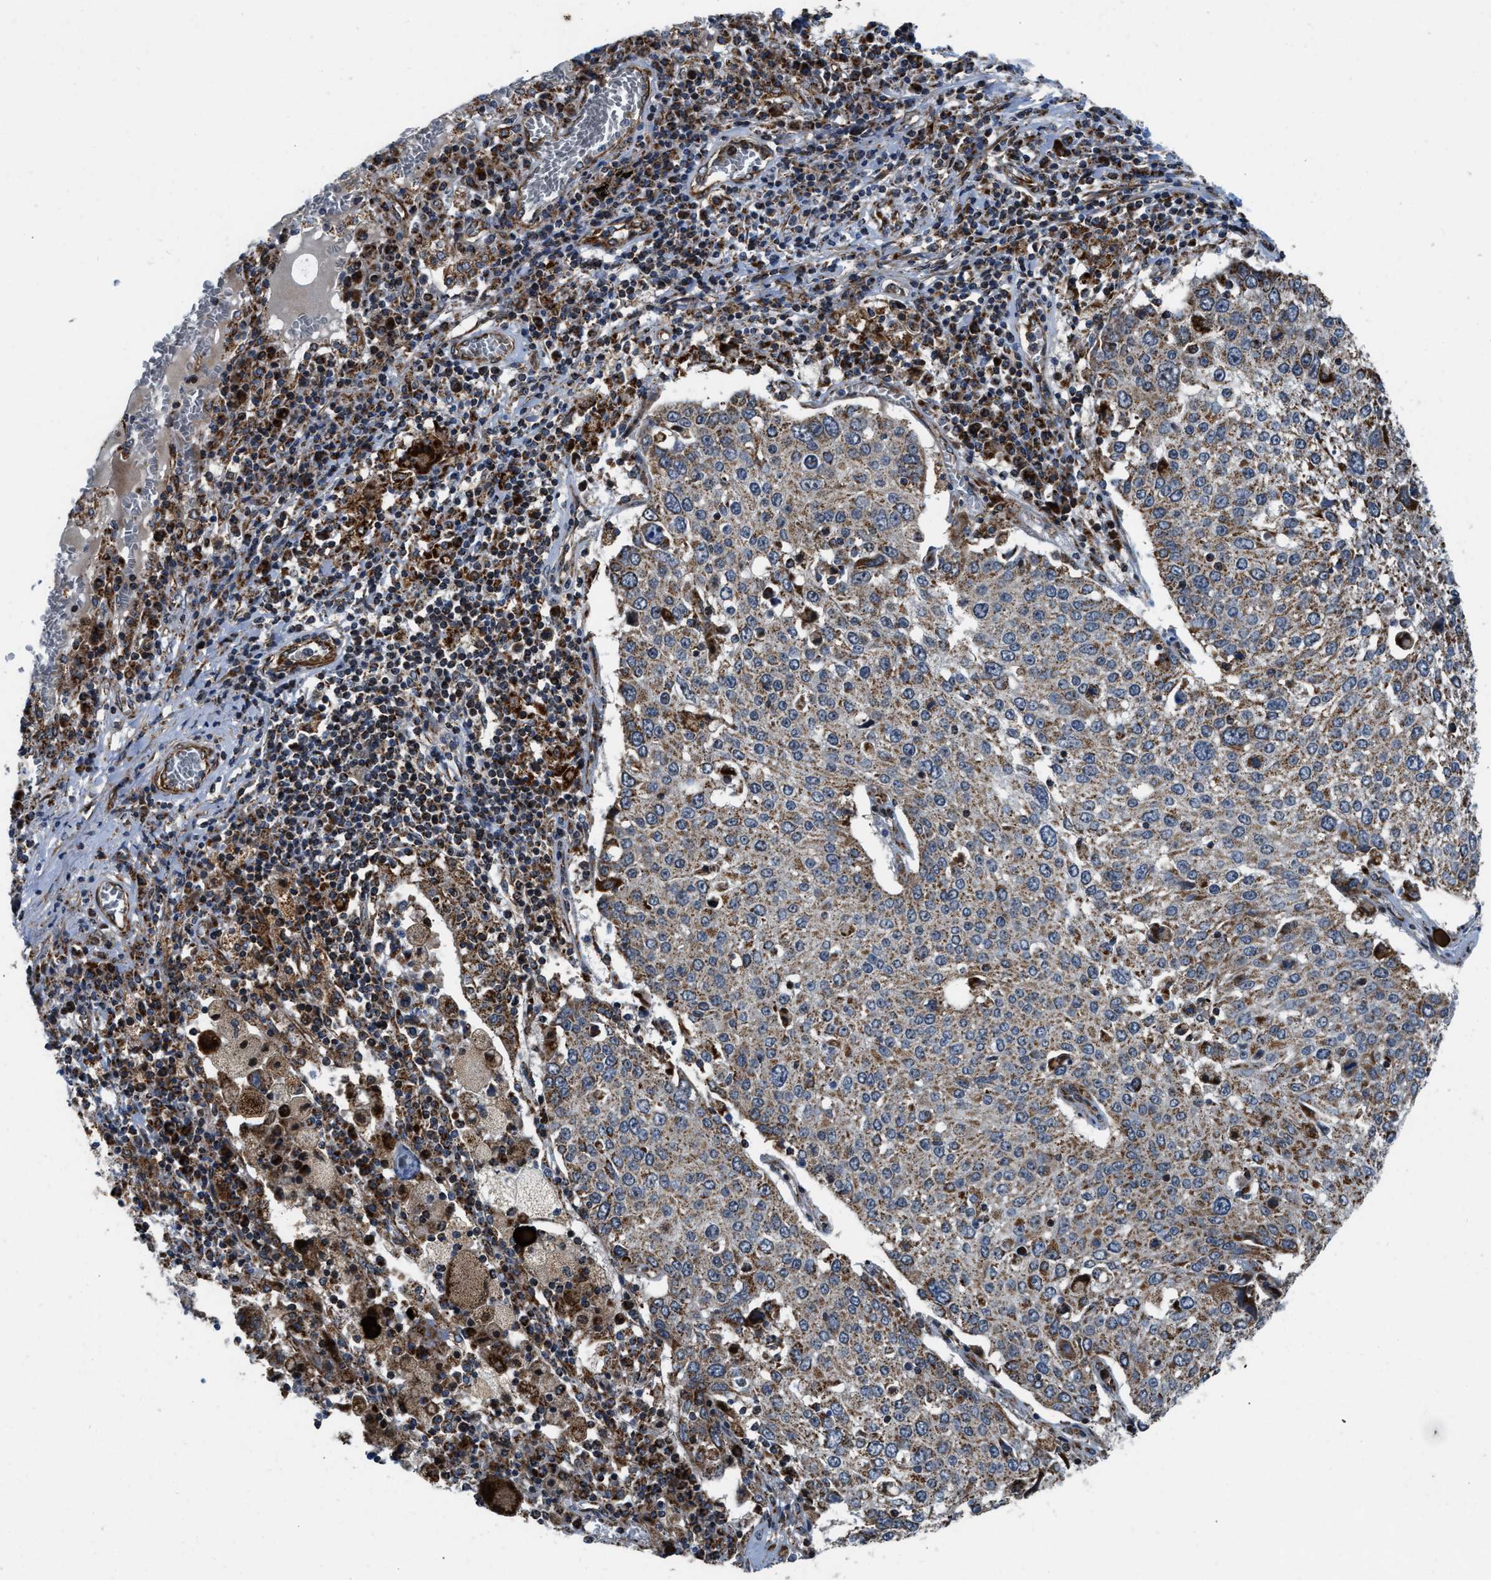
{"staining": {"intensity": "moderate", "quantity": ">75%", "location": "cytoplasmic/membranous"}, "tissue": "lung cancer", "cell_type": "Tumor cells", "image_type": "cancer", "snomed": [{"axis": "morphology", "description": "Squamous cell carcinoma, NOS"}, {"axis": "topography", "description": "Lung"}], "caption": "A medium amount of moderate cytoplasmic/membranous expression is seen in about >75% of tumor cells in lung squamous cell carcinoma tissue.", "gene": "GSDME", "patient": {"sex": "male", "age": 65}}